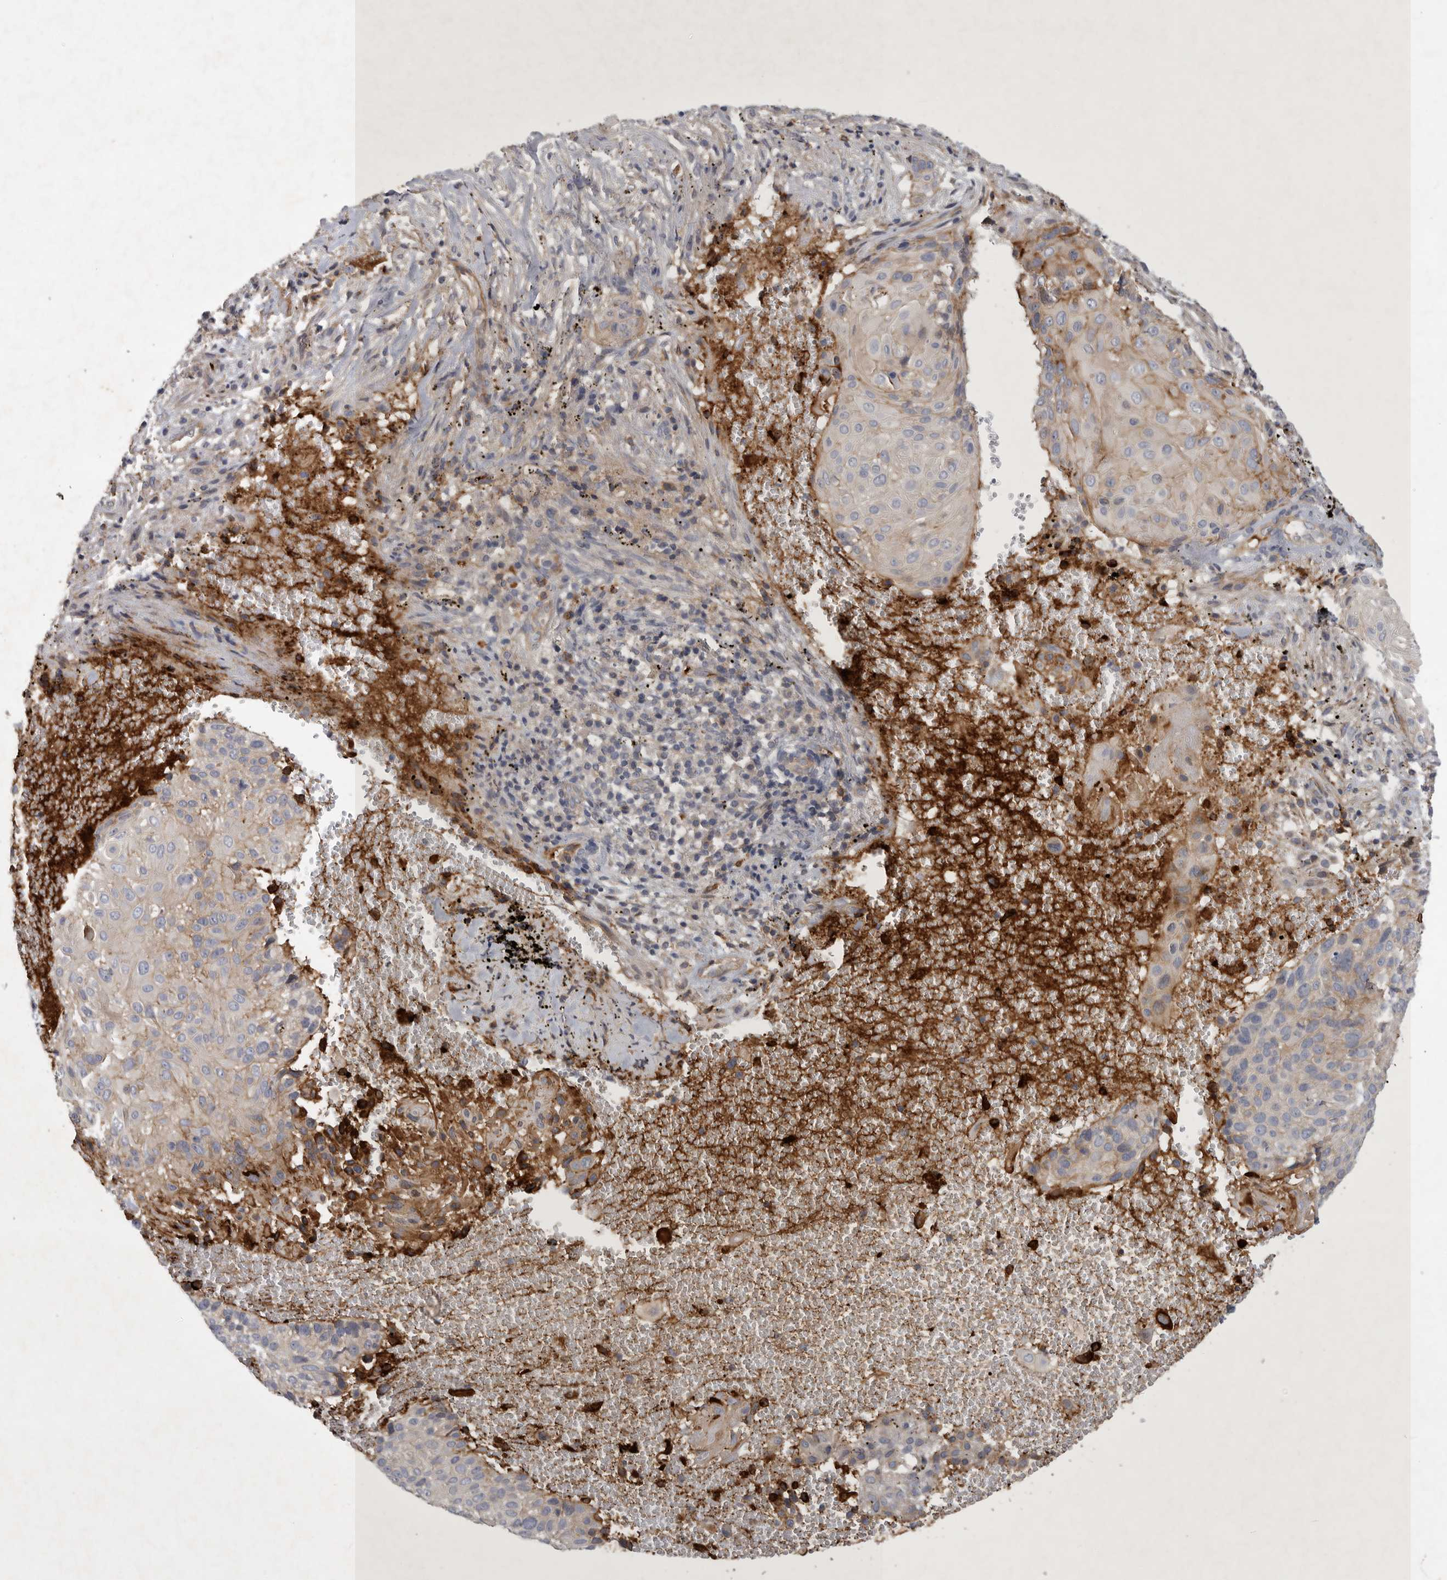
{"staining": {"intensity": "weak", "quantity": "<25%", "location": "cytoplasmic/membranous"}, "tissue": "cervical cancer", "cell_type": "Tumor cells", "image_type": "cancer", "snomed": [{"axis": "morphology", "description": "Squamous cell carcinoma, NOS"}, {"axis": "topography", "description": "Cervix"}], "caption": "Cervical cancer (squamous cell carcinoma) stained for a protein using immunohistochemistry exhibits no expression tumor cells.", "gene": "MLPH", "patient": {"sex": "female", "age": 74}}